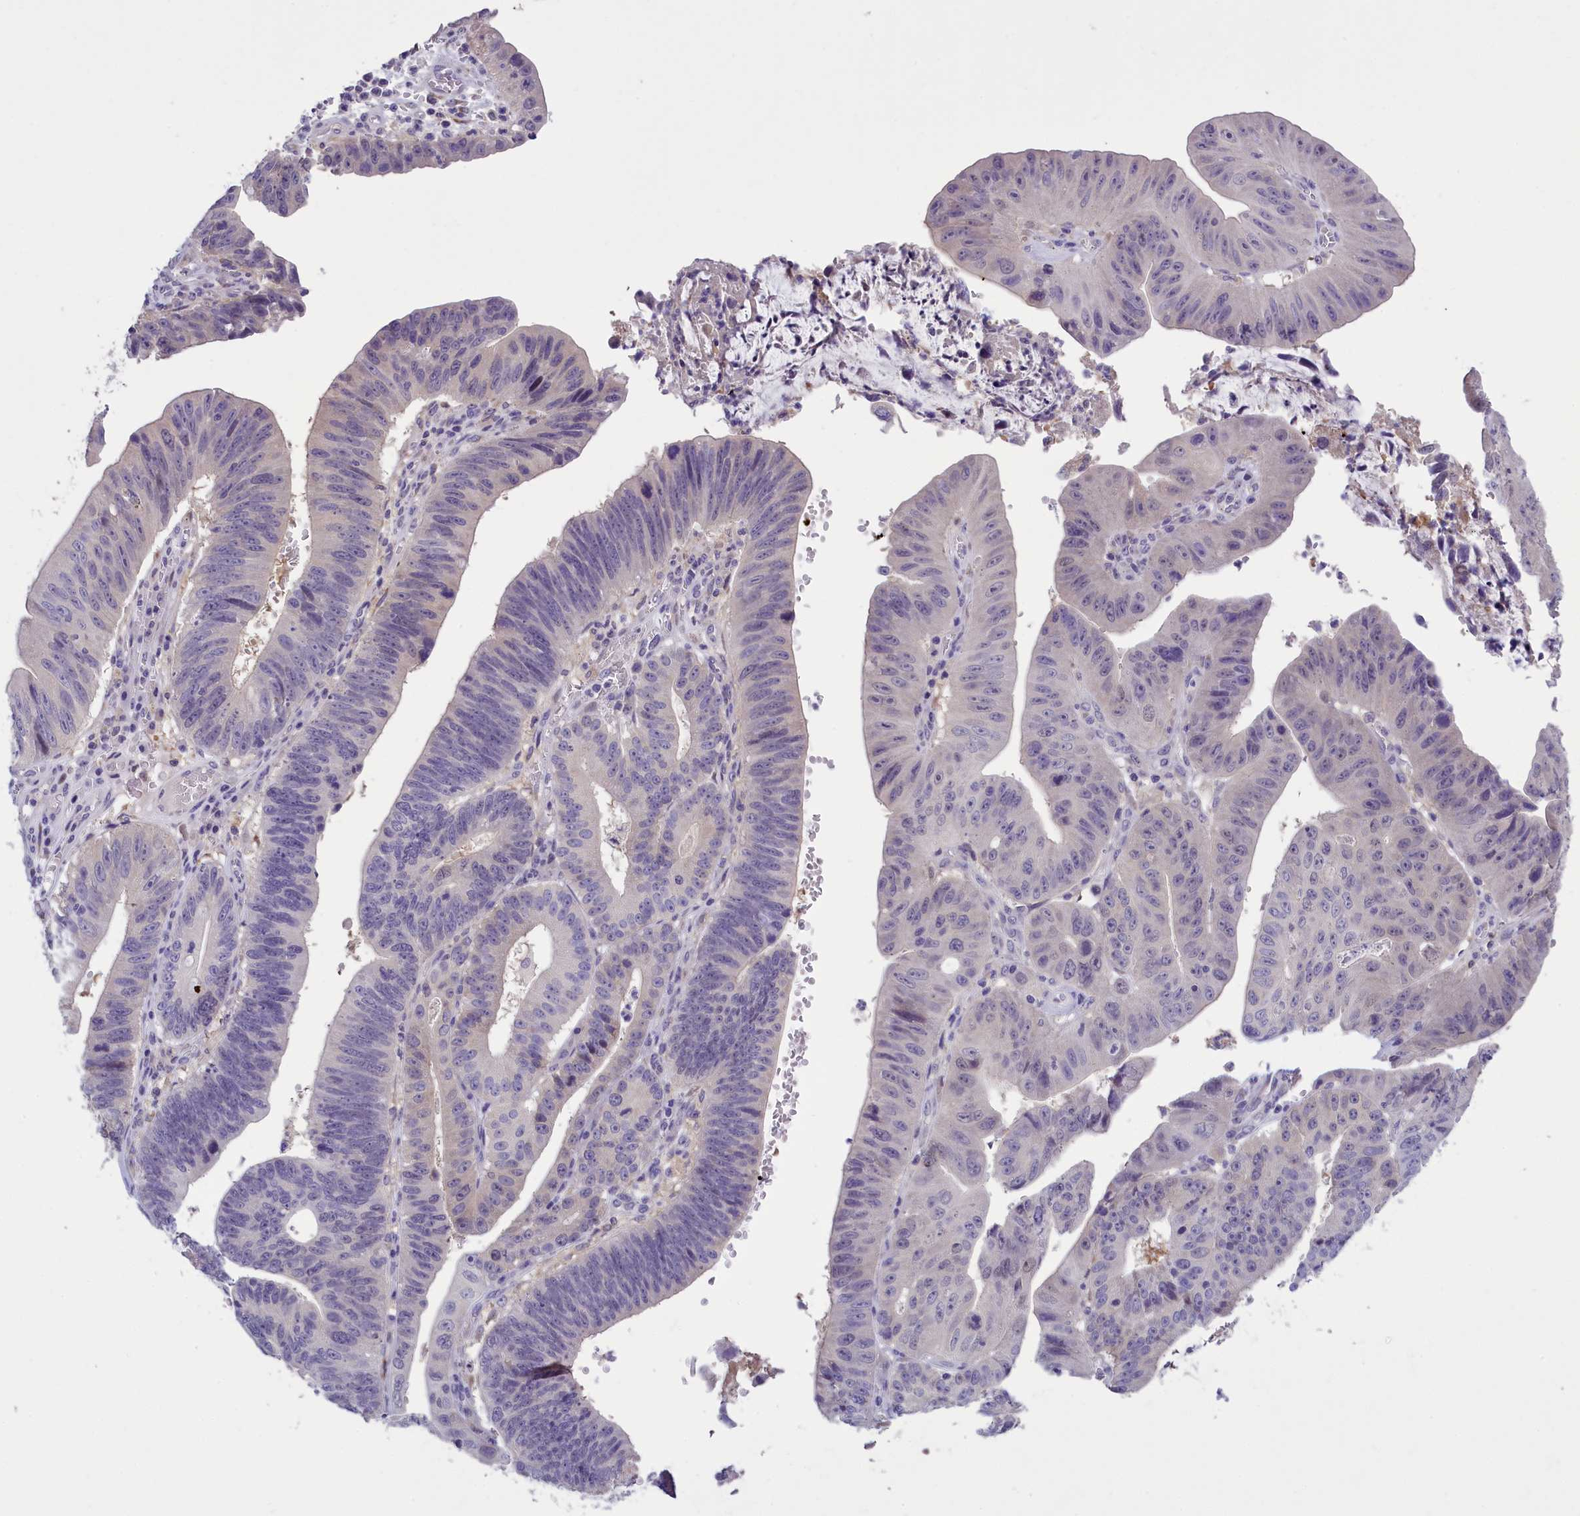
{"staining": {"intensity": "negative", "quantity": "none", "location": "none"}, "tissue": "stomach cancer", "cell_type": "Tumor cells", "image_type": "cancer", "snomed": [{"axis": "morphology", "description": "Adenocarcinoma, NOS"}, {"axis": "topography", "description": "Stomach"}], "caption": "IHC histopathology image of human adenocarcinoma (stomach) stained for a protein (brown), which shows no staining in tumor cells. (DAB IHC visualized using brightfield microscopy, high magnification).", "gene": "ENPP6", "patient": {"sex": "male", "age": 59}}